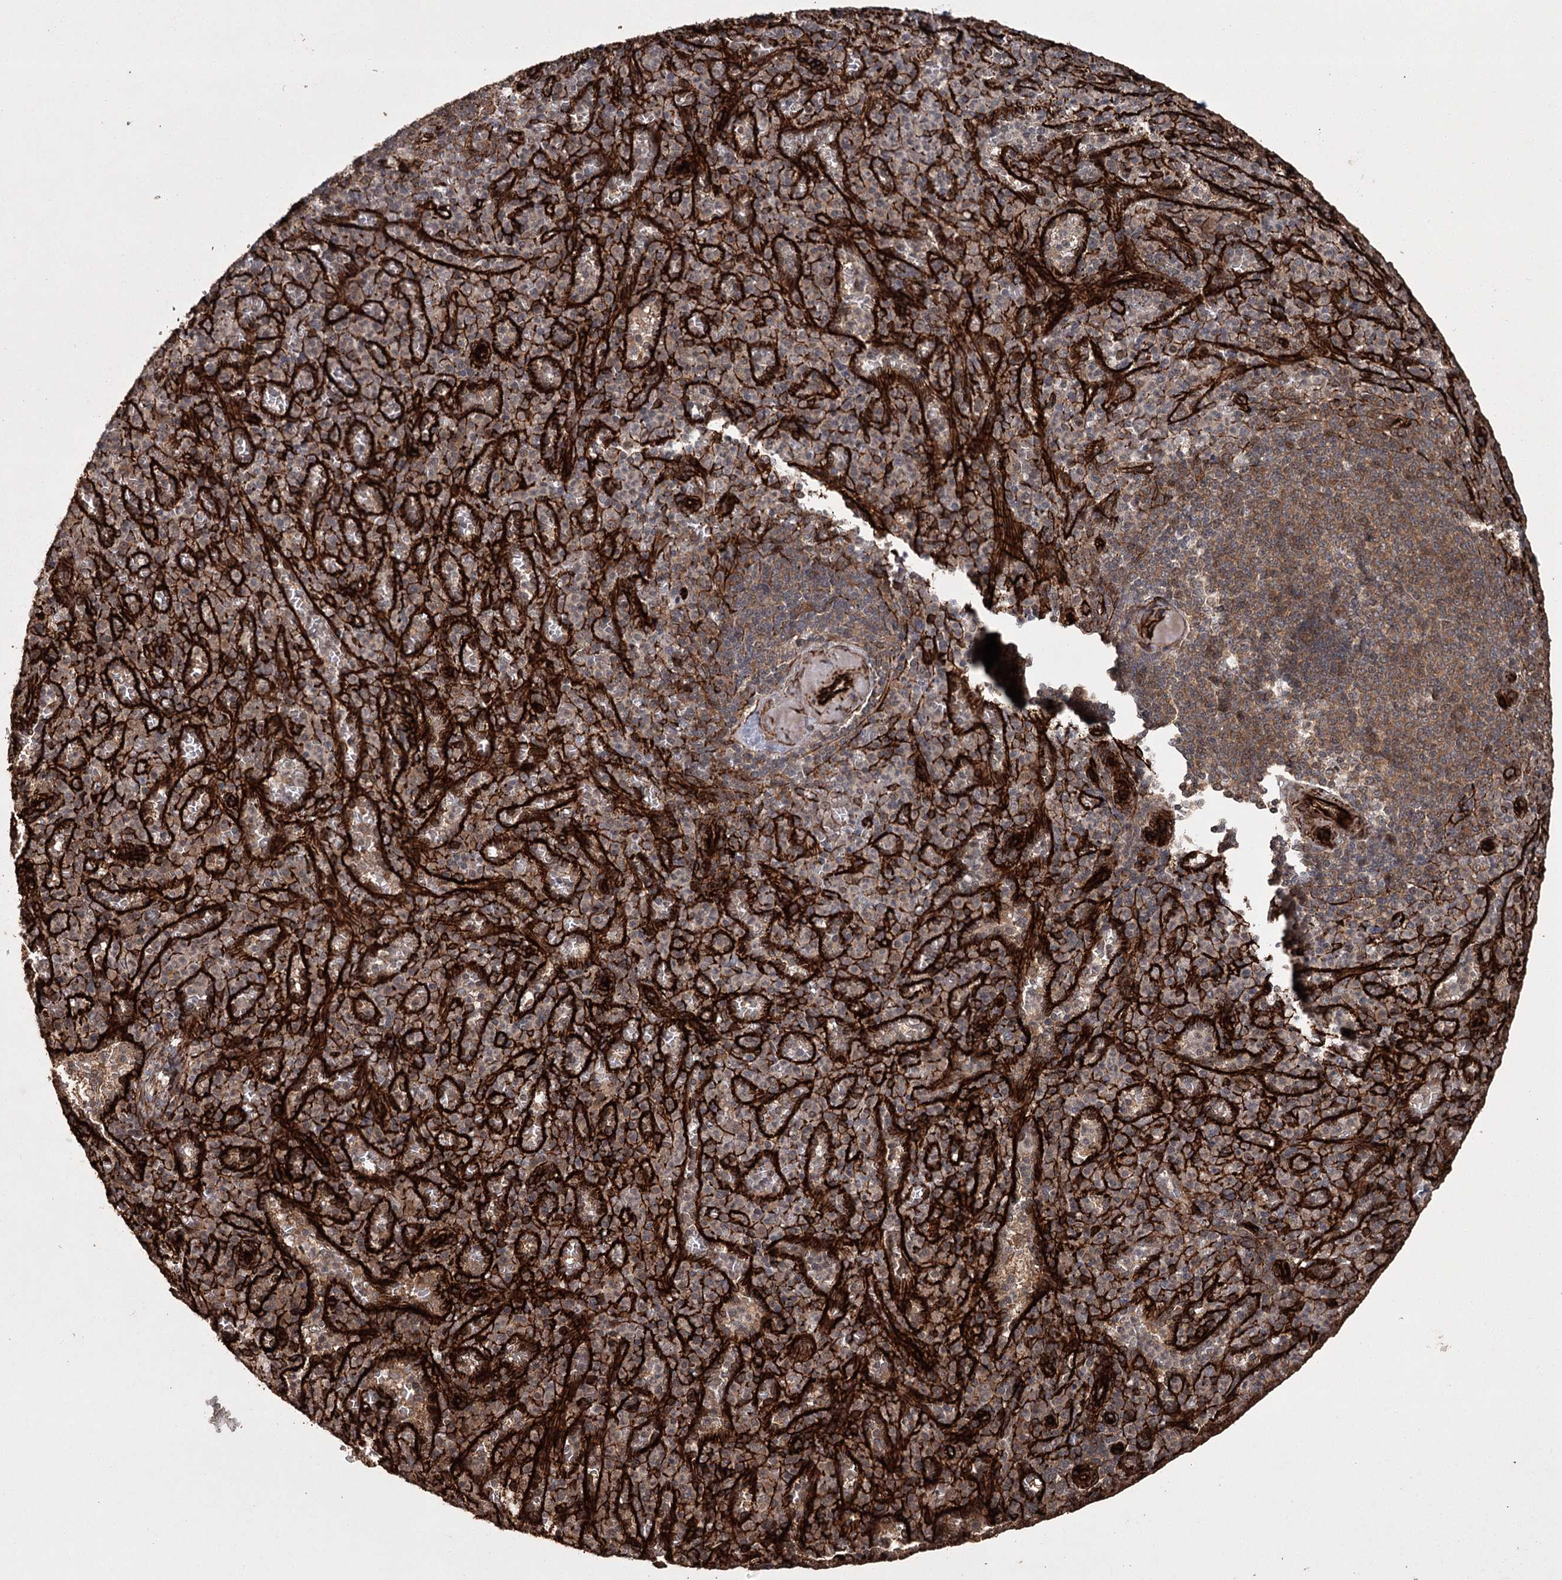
{"staining": {"intensity": "weak", "quantity": "25%-75%", "location": "cytoplasmic/membranous"}, "tissue": "spleen", "cell_type": "Cells in red pulp", "image_type": "normal", "snomed": [{"axis": "morphology", "description": "Normal tissue, NOS"}, {"axis": "topography", "description": "Spleen"}], "caption": "A brown stain labels weak cytoplasmic/membranous expression of a protein in cells in red pulp of benign human spleen.", "gene": "RPAP3", "patient": {"sex": "female", "age": 74}}